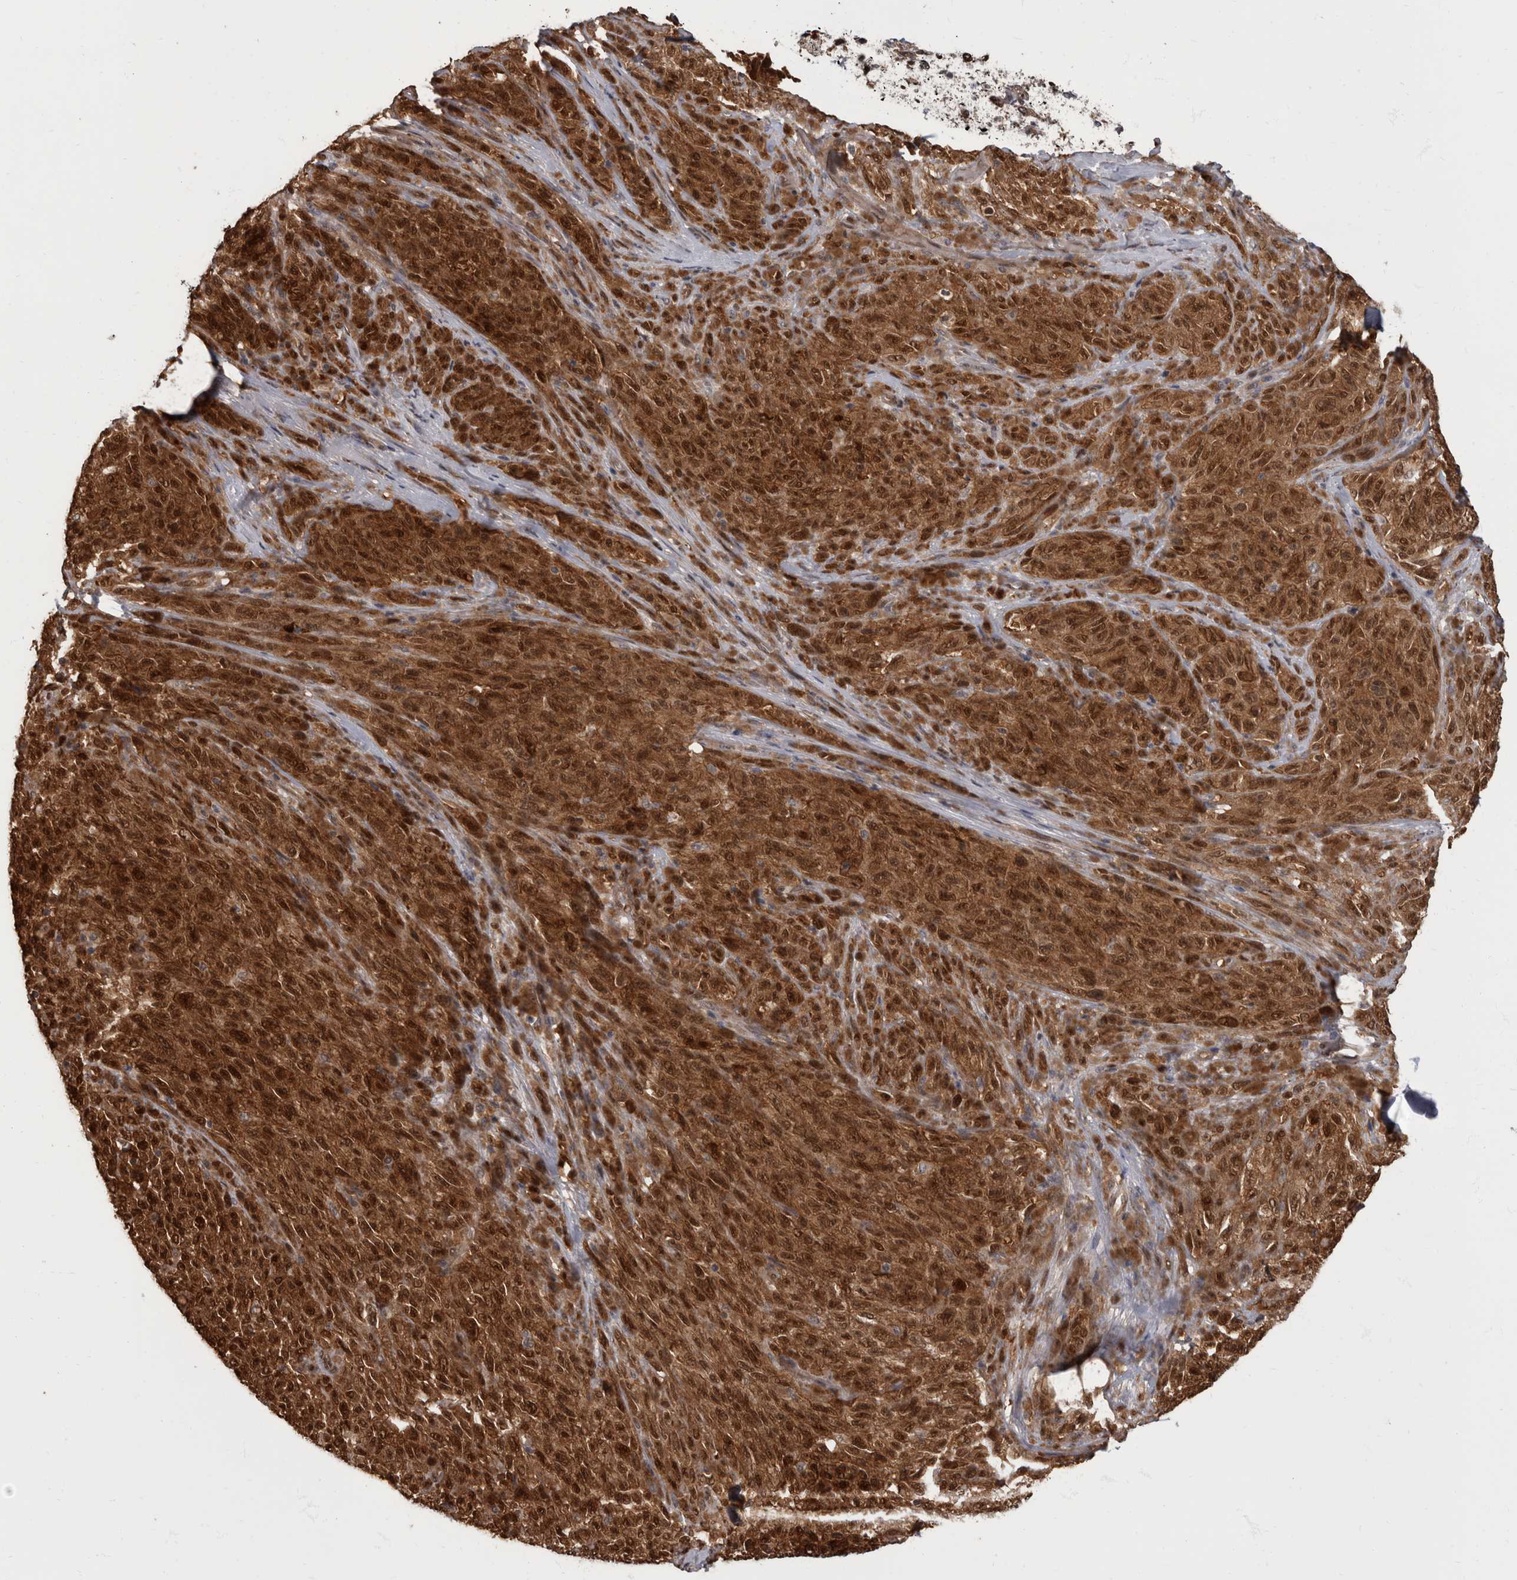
{"staining": {"intensity": "strong", "quantity": ">75%", "location": "cytoplasmic/membranous,nuclear"}, "tissue": "melanoma", "cell_type": "Tumor cells", "image_type": "cancer", "snomed": [{"axis": "morphology", "description": "Malignant melanoma, NOS"}, {"axis": "topography", "description": "Skin"}], "caption": "Immunohistochemistry (IHC) staining of melanoma, which shows high levels of strong cytoplasmic/membranous and nuclear staining in about >75% of tumor cells indicating strong cytoplasmic/membranous and nuclear protein expression. The staining was performed using DAB (brown) for protein detection and nuclei were counterstained in hematoxylin (blue).", "gene": "AKT3", "patient": {"sex": "female", "age": 82}}